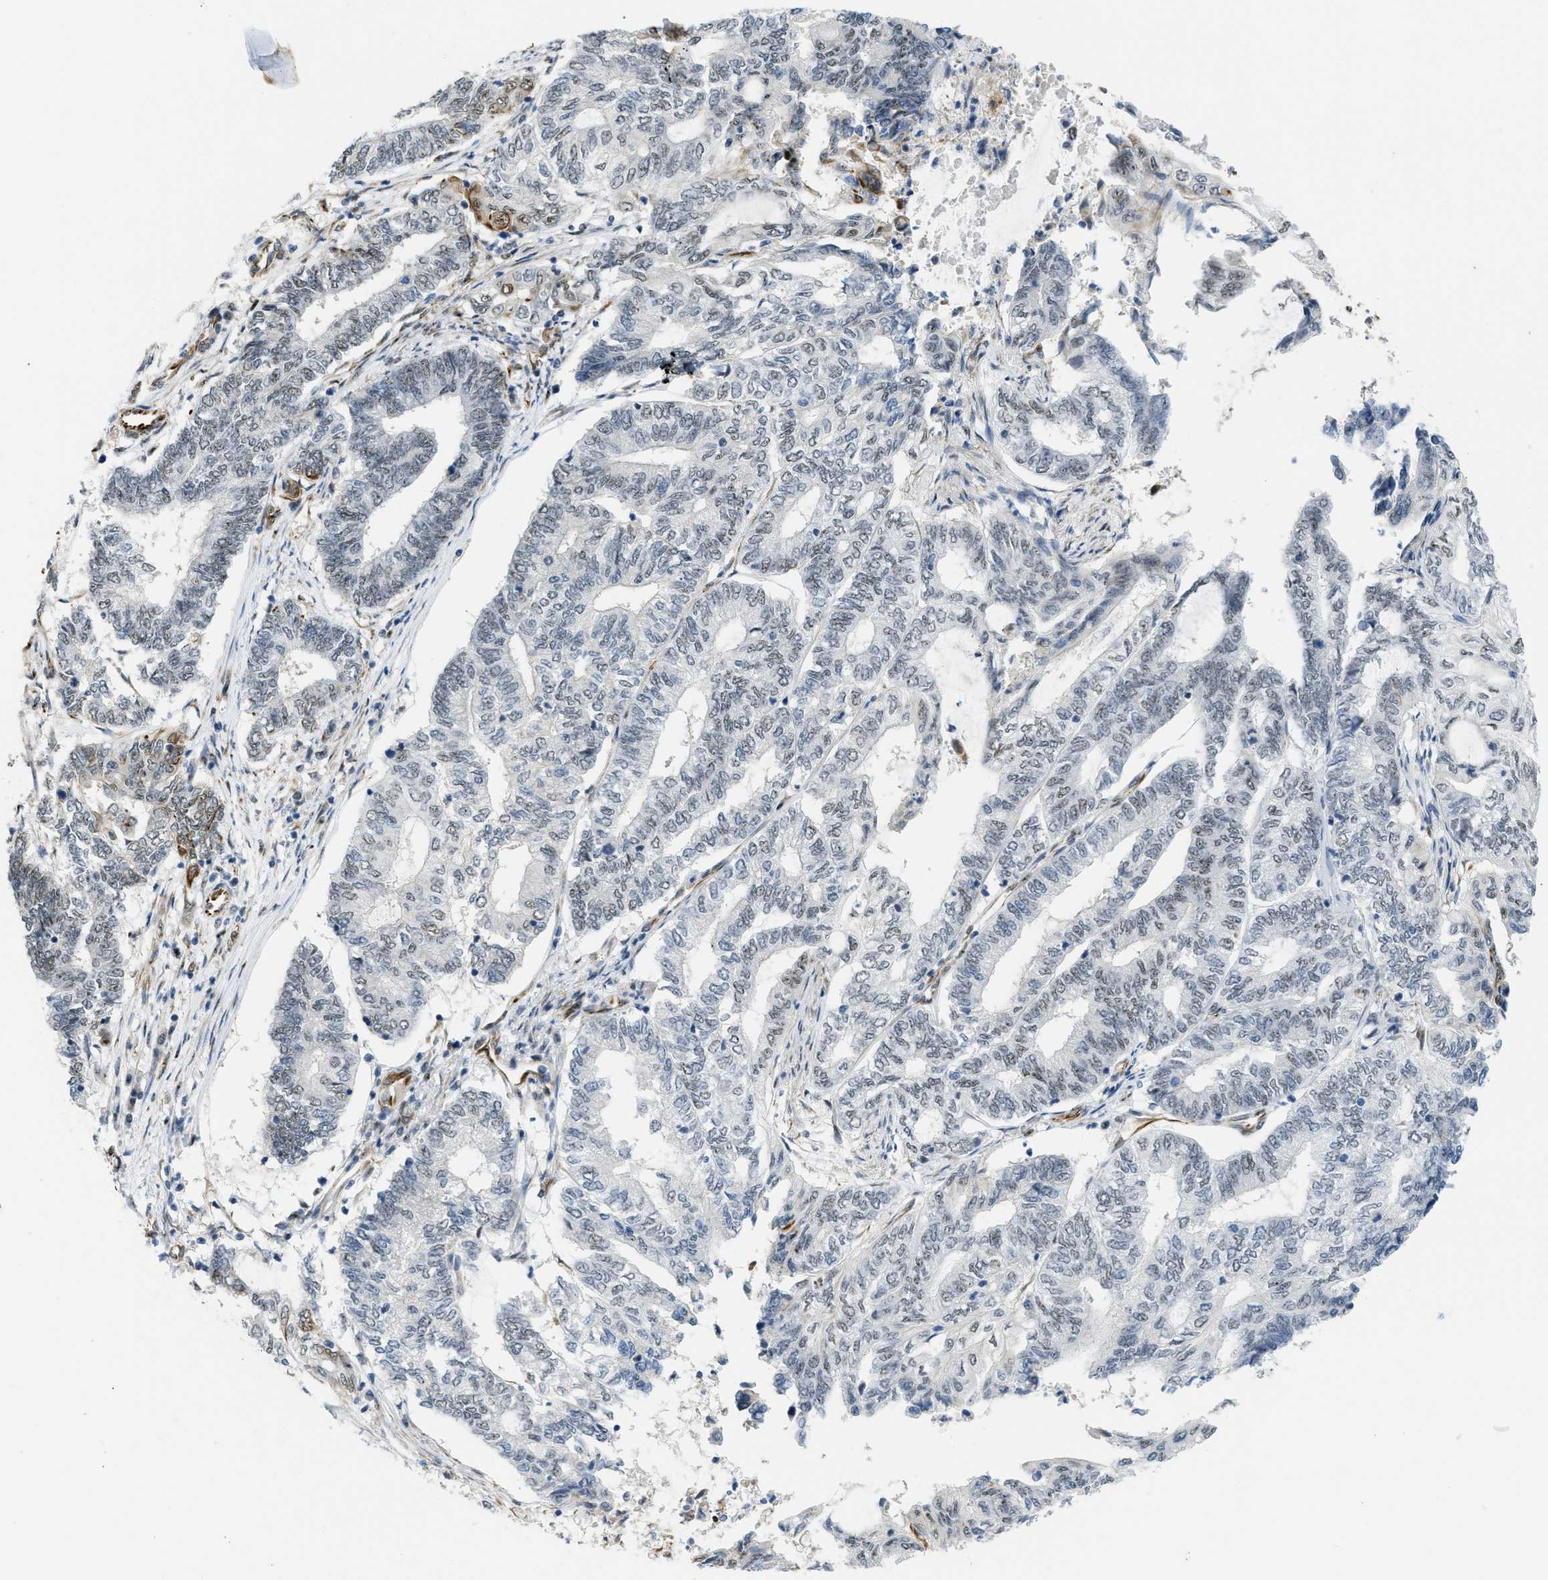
{"staining": {"intensity": "weak", "quantity": "<25%", "location": "nuclear"}, "tissue": "endometrial cancer", "cell_type": "Tumor cells", "image_type": "cancer", "snomed": [{"axis": "morphology", "description": "Adenocarcinoma, NOS"}, {"axis": "topography", "description": "Uterus"}, {"axis": "topography", "description": "Endometrium"}], "caption": "An immunohistochemistry micrograph of adenocarcinoma (endometrial) is shown. There is no staining in tumor cells of adenocarcinoma (endometrial). The staining was performed using DAB (3,3'-diaminobenzidine) to visualize the protein expression in brown, while the nuclei were stained in blue with hematoxylin (Magnification: 20x).", "gene": "LRRC8B", "patient": {"sex": "female", "age": 70}}